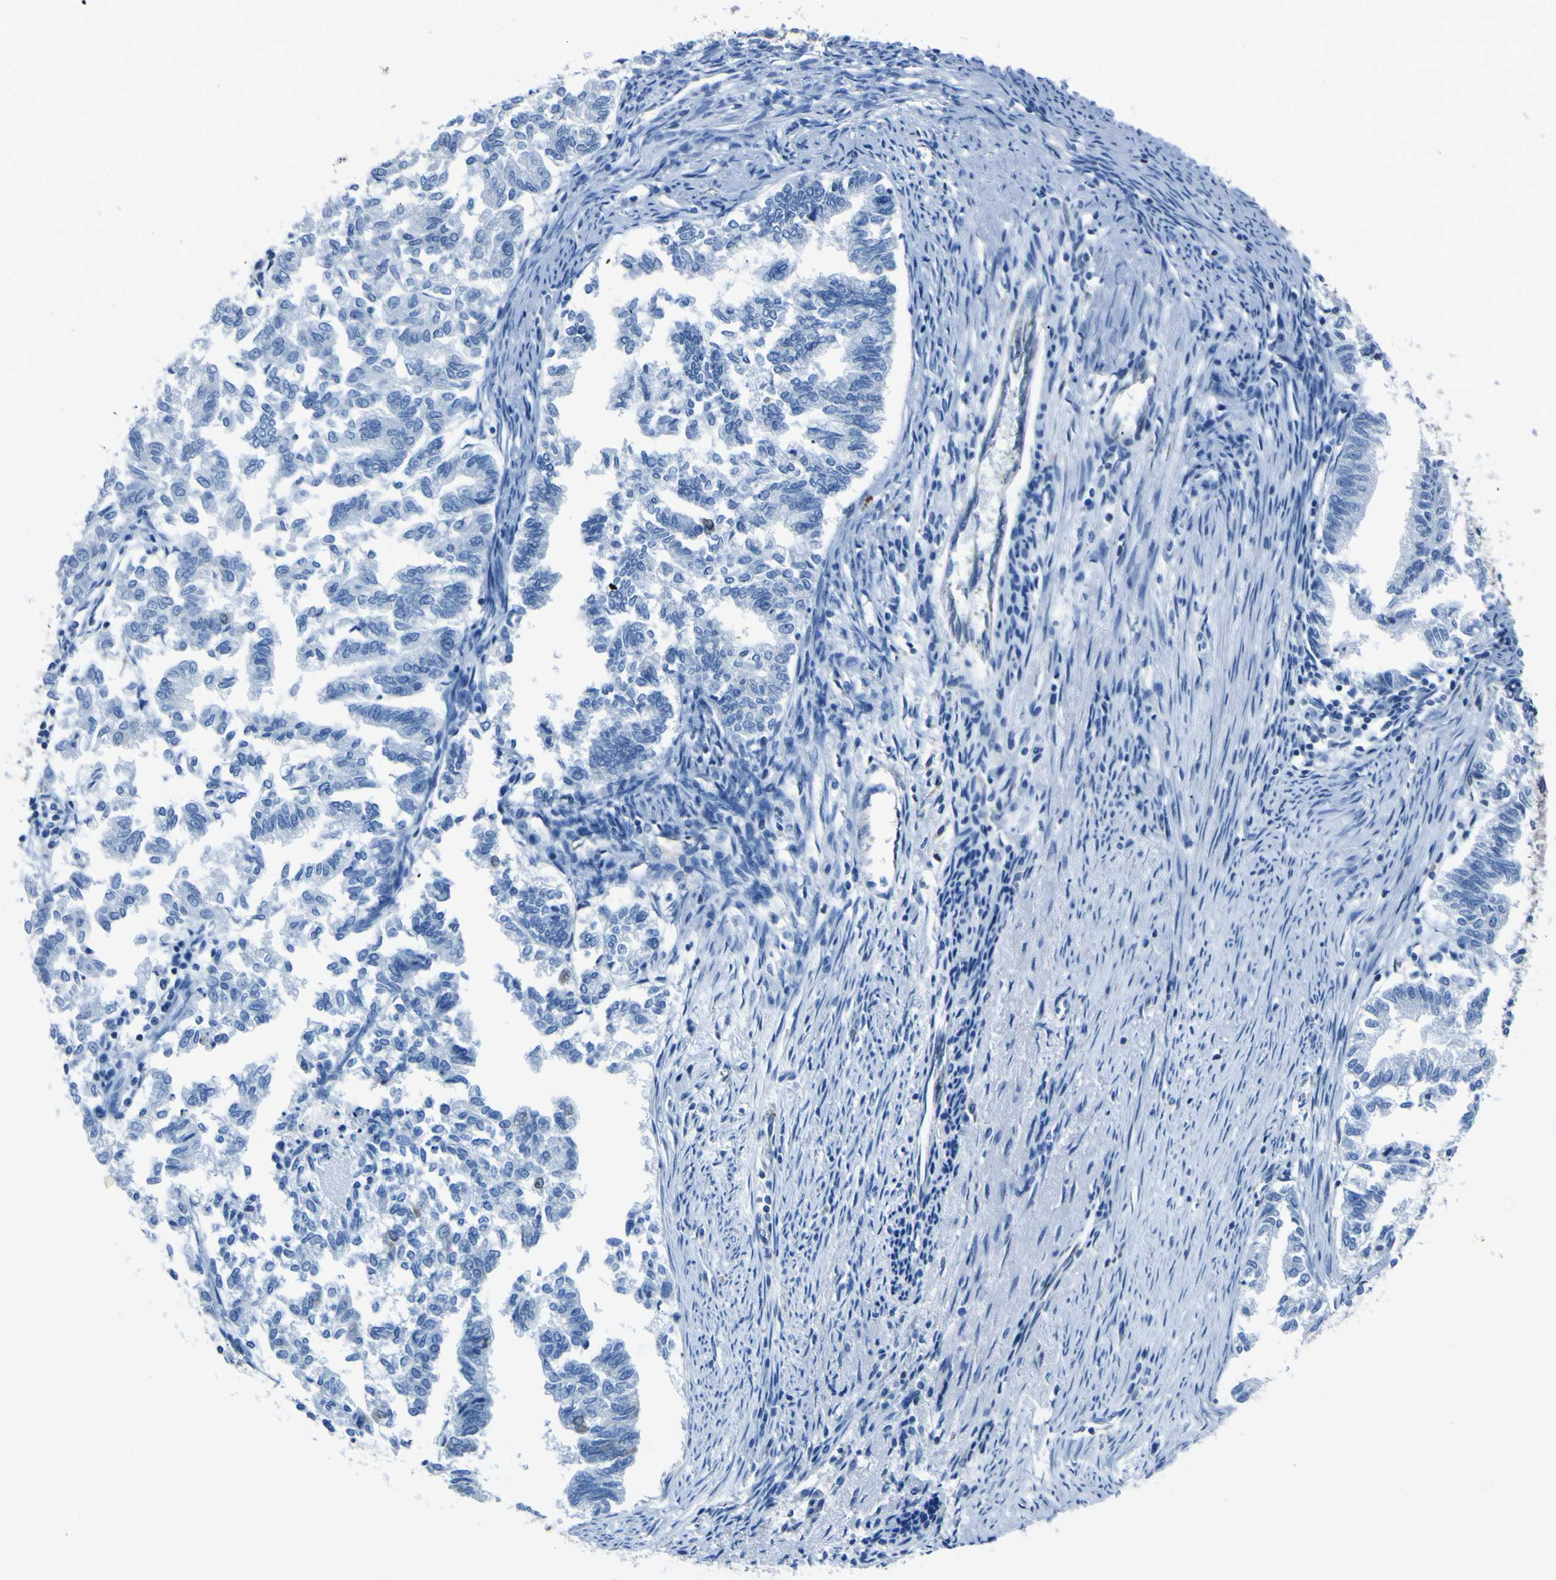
{"staining": {"intensity": "negative", "quantity": "none", "location": "none"}, "tissue": "endometrial cancer", "cell_type": "Tumor cells", "image_type": "cancer", "snomed": [{"axis": "morphology", "description": "Necrosis, NOS"}, {"axis": "morphology", "description": "Adenocarcinoma, NOS"}, {"axis": "topography", "description": "Endometrium"}], "caption": "An image of endometrial adenocarcinoma stained for a protein displays no brown staining in tumor cells.", "gene": "STIM1", "patient": {"sex": "female", "age": 79}}